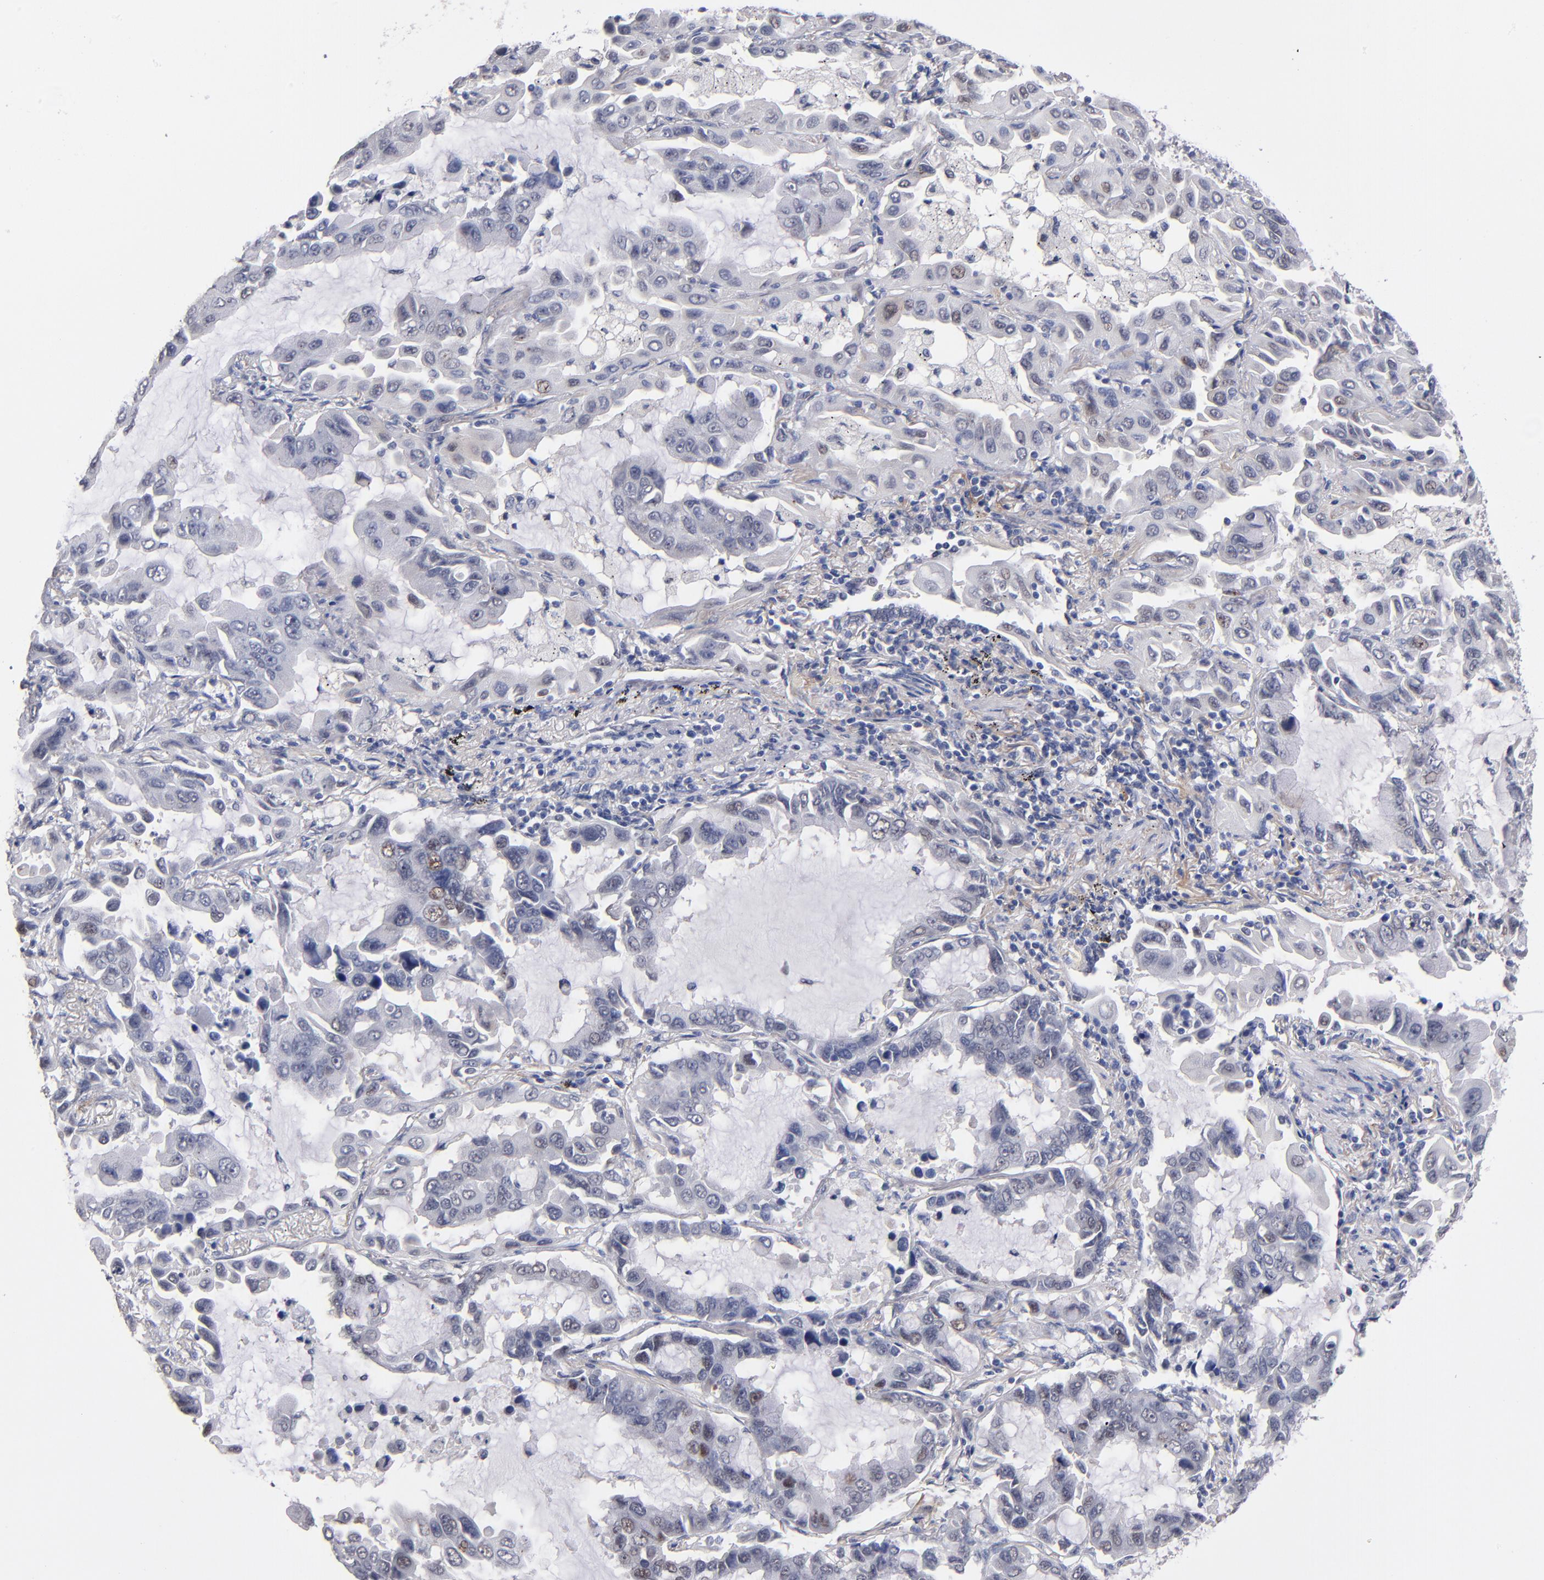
{"staining": {"intensity": "weak", "quantity": "<25%", "location": "cytoplasmic/membranous,nuclear"}, "tissue": "lung cancer", "cell_type": "Tumor cells", "image_type": "cancer", "snomed": [{"axis": "morphology", "description": "Adenocarcinoma, NOS"}, {"axis": "topography", "description": "Lung"}], "caption": "DAB (3,3'-diaminobenzidine) immunohistochemical staining of human lung cancer (adenocarcinoma) displays no significant positivity in tumor cells.", "gene": "MN1", "patient": {"sex": "male", "age": 64}}